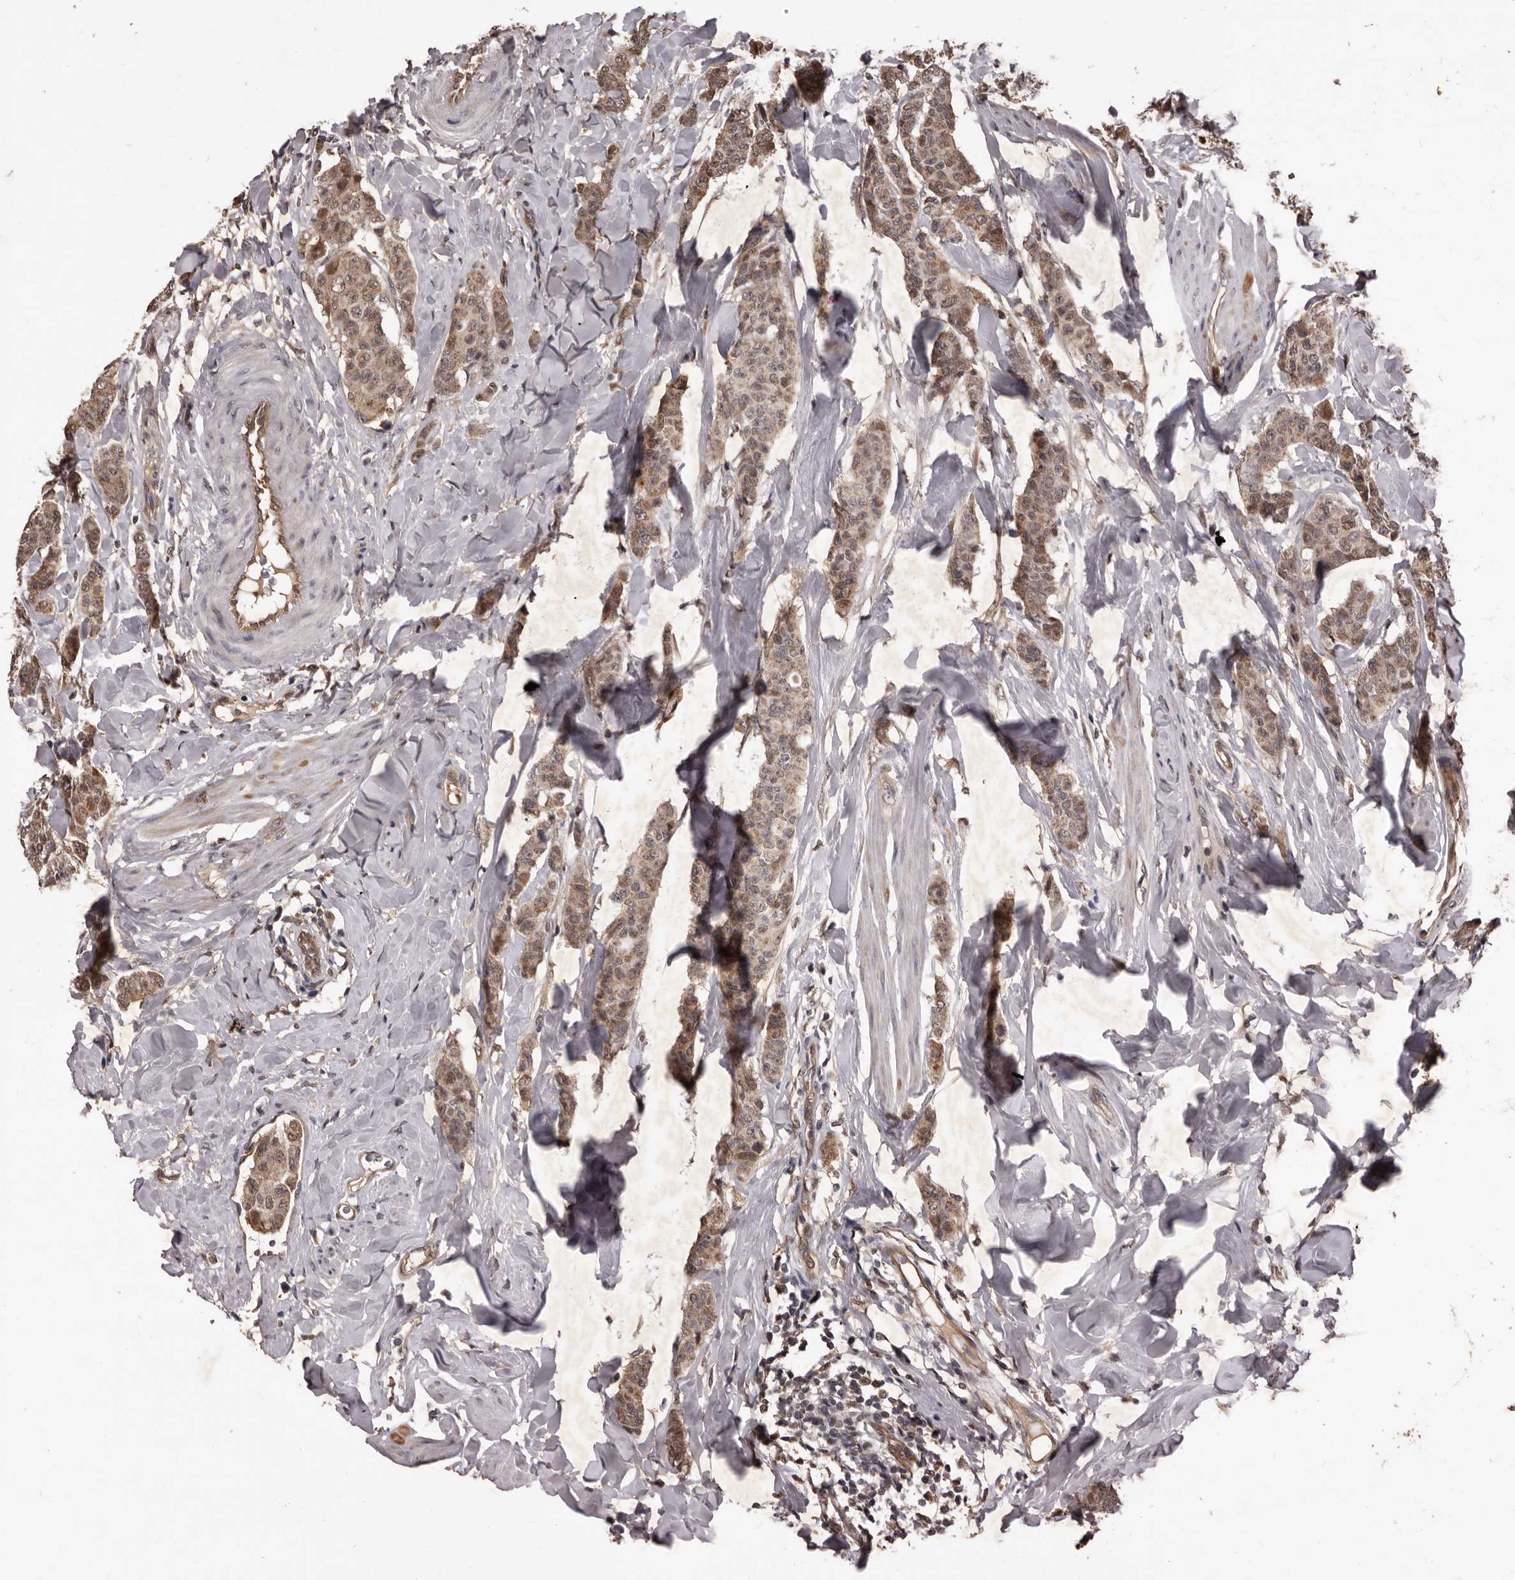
{"staining": {"intensity": "moderate", "quantity": ">75%", "location": "cytoplasmic/membranous"}, "tissue": "breast cancer", "cell_type": "Tumor cells", "image_type": "cancer", "snomed": [{"axis": "morphology", "description": "Duct carcinoma"}, {"axis": "topography", "description": "Breast"}], "caption": "A photomicrograph of breast cancer (infiltrating ductal carcinoma) stained for a protein shows moderate cytoplasmic/membranous brown staining in tumor cells.", "gene": "AHR", "patient": {"sex": "female", "age": 40}}